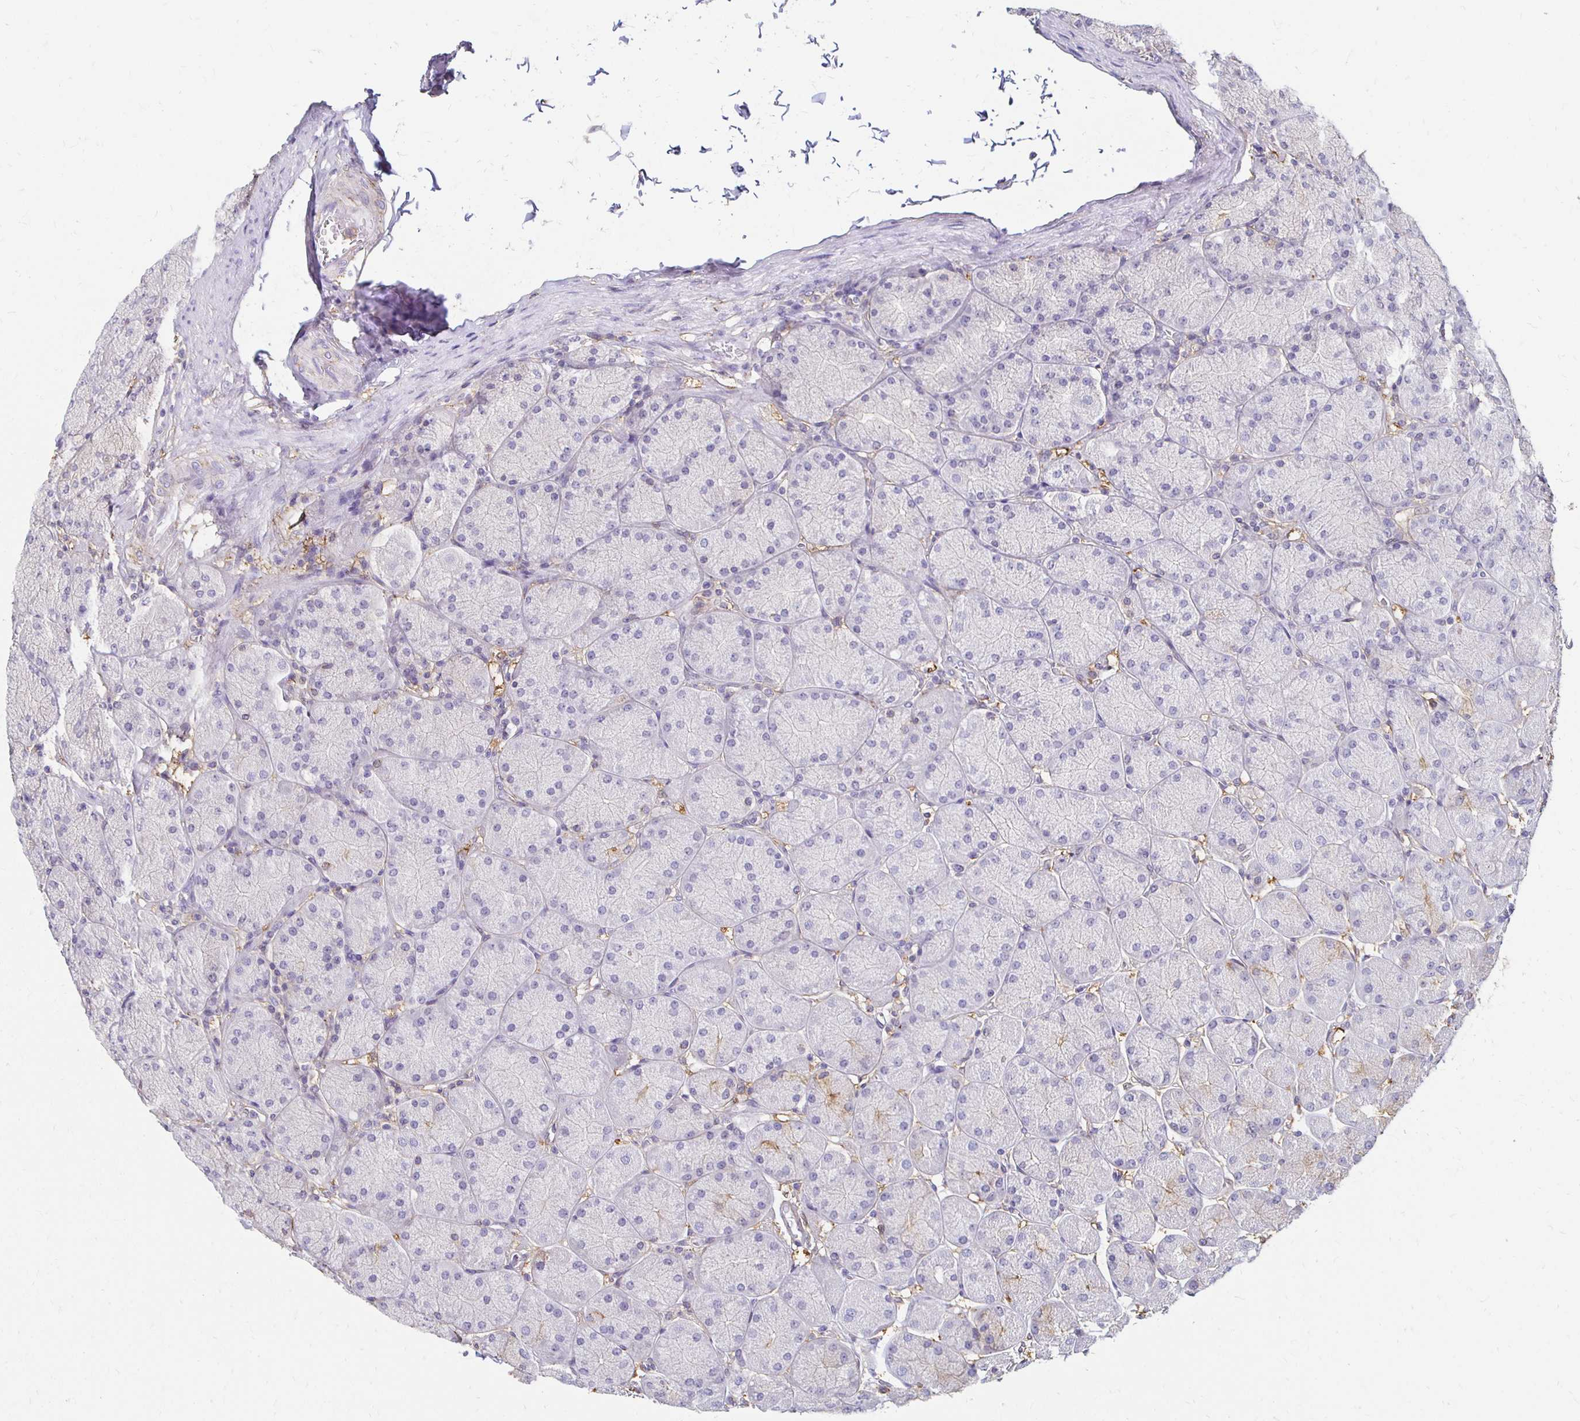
{"staining": {"intensity": "weak", "quantity": "<25%", "location": "cytoplasmic/membranous"}, "tissue": "stomach", "cell_type": "Glandular cells", "image_type": "normal", "snomed": [{"axis": "morphology", "description": "Normal tissue, NOS"}, {"axis": "topography", "description": "Stomach, upper"}], "caption": "This is a histopathology image of immunohistochemistry (IHC) staining of normal stomach, which shows no positivity in glandular cells. (Stains: DAB IHC with hematoxylin counter stain, Microscopy: brightfield microscopy at high magnification).", "gene": "TAS1R3", "patient": {"sex": "female", "age": 56}}